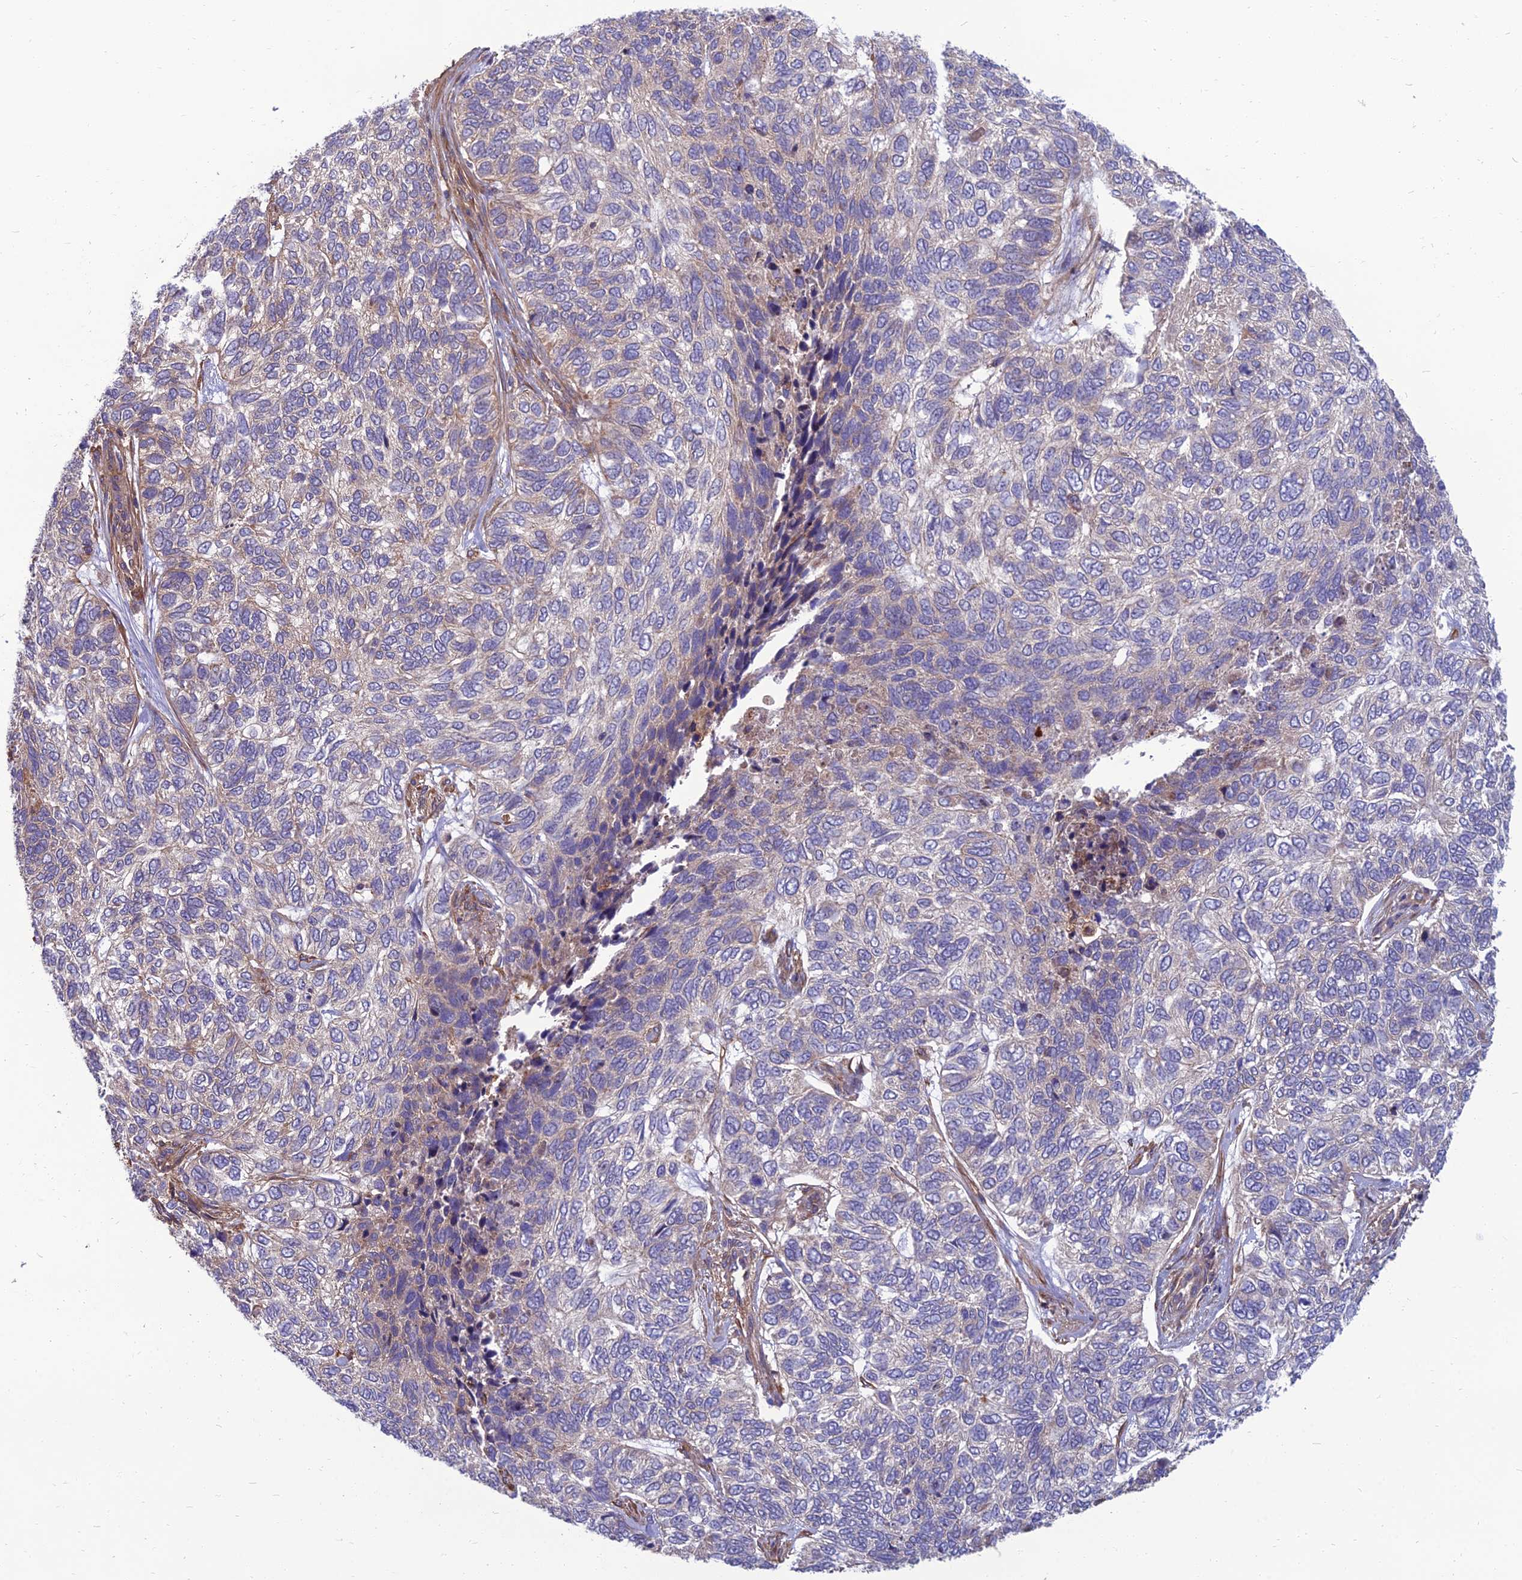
{"staining": {"intensity": "negative", "quantity": "none", "location": "none"}, "tissue": "skin cancer", "cell_type": "Tumor cells", "image_type": "cancer", "snomed": [{"axis": "morphology", "description": "Basal cell carcinoma"}, {"axis": "topography", "description": "Skin"}], "caption": "The immunohistochemistry image has no significant expression in tumor cells of skin basal cell carcinoma tissue.", "gene": "WDR24", "patient": {"sex": "female", "age": 65}}